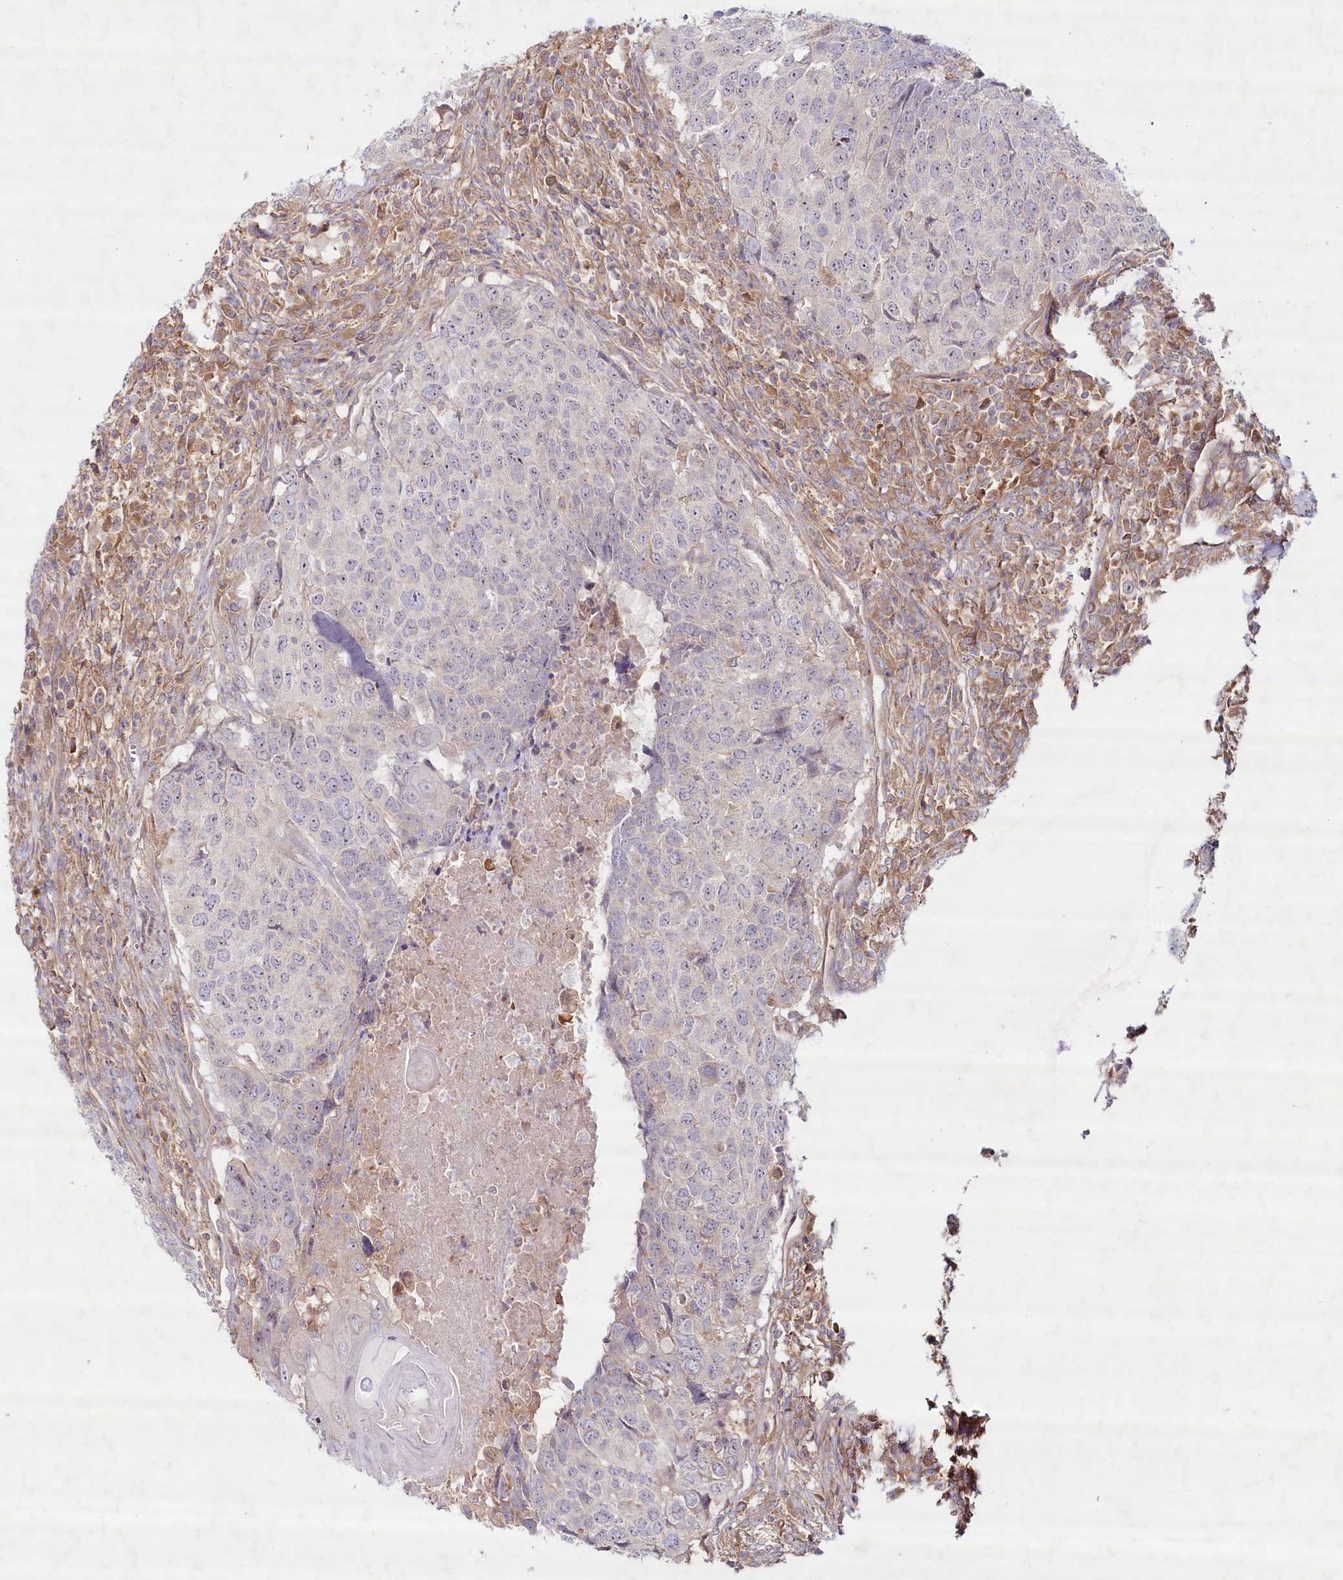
{"staining": {"intensity": "negative", "quantity": "none", "location": "none"}, "tissue": "head and neck cancer", "cell_type": "Tumor cells", "image_type": "cancer", "snomed": [{"axis": "morphology", "description": "Squamous cell carcinoma, NOS"}, {"axis": "topography", "description": "Head-Neck"}], "caption": "The immunohistochemistry (IHC) image has no significant expression in tumor cells of head and neck cancer tissue.", "gene": "TNIP1", "patient": {"sex": "male", "age": 66}}